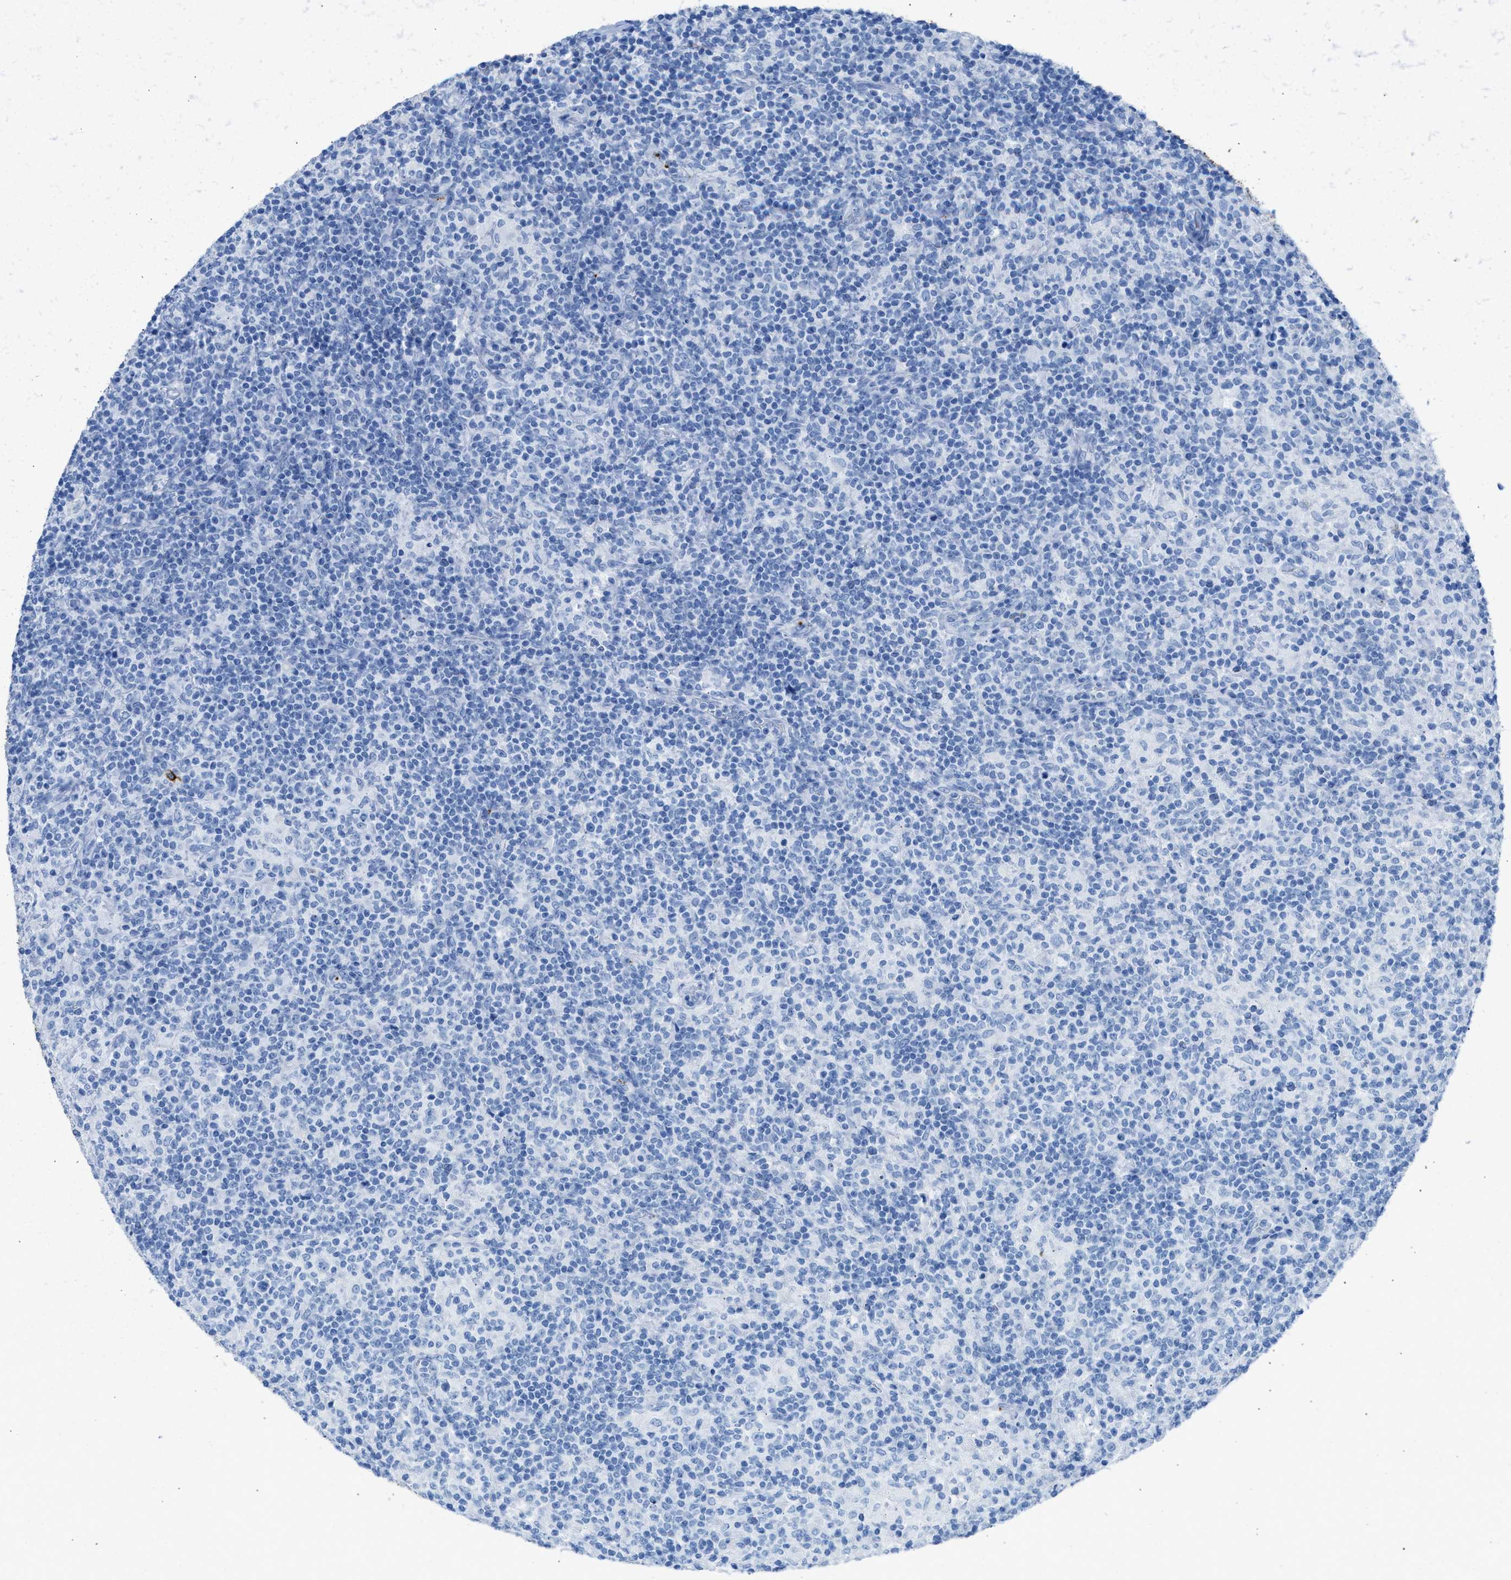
{"staining": {"intensity": "negative", "quantity": "none", "location": "none"}, "tissue": "lymphoma", "cell_type": "Tumor cells", "image_type": "cancer", "snomed": [{"axis": "morphology", "description": "Hodgkin's disease, NOS"}, {"axis": "topography", "description": "Lymph node"}], "caption": "Histopathology image shows no significant protein staining in tumor cells of lymphoma. (Stains: DAB immunohistochemistry (IHC) with hematoxylin counter stain, Microscopy: brightfield microscopy at high magnification).", "gene": "FAIM2", "patient": {"sex": "male", "age": 70}}